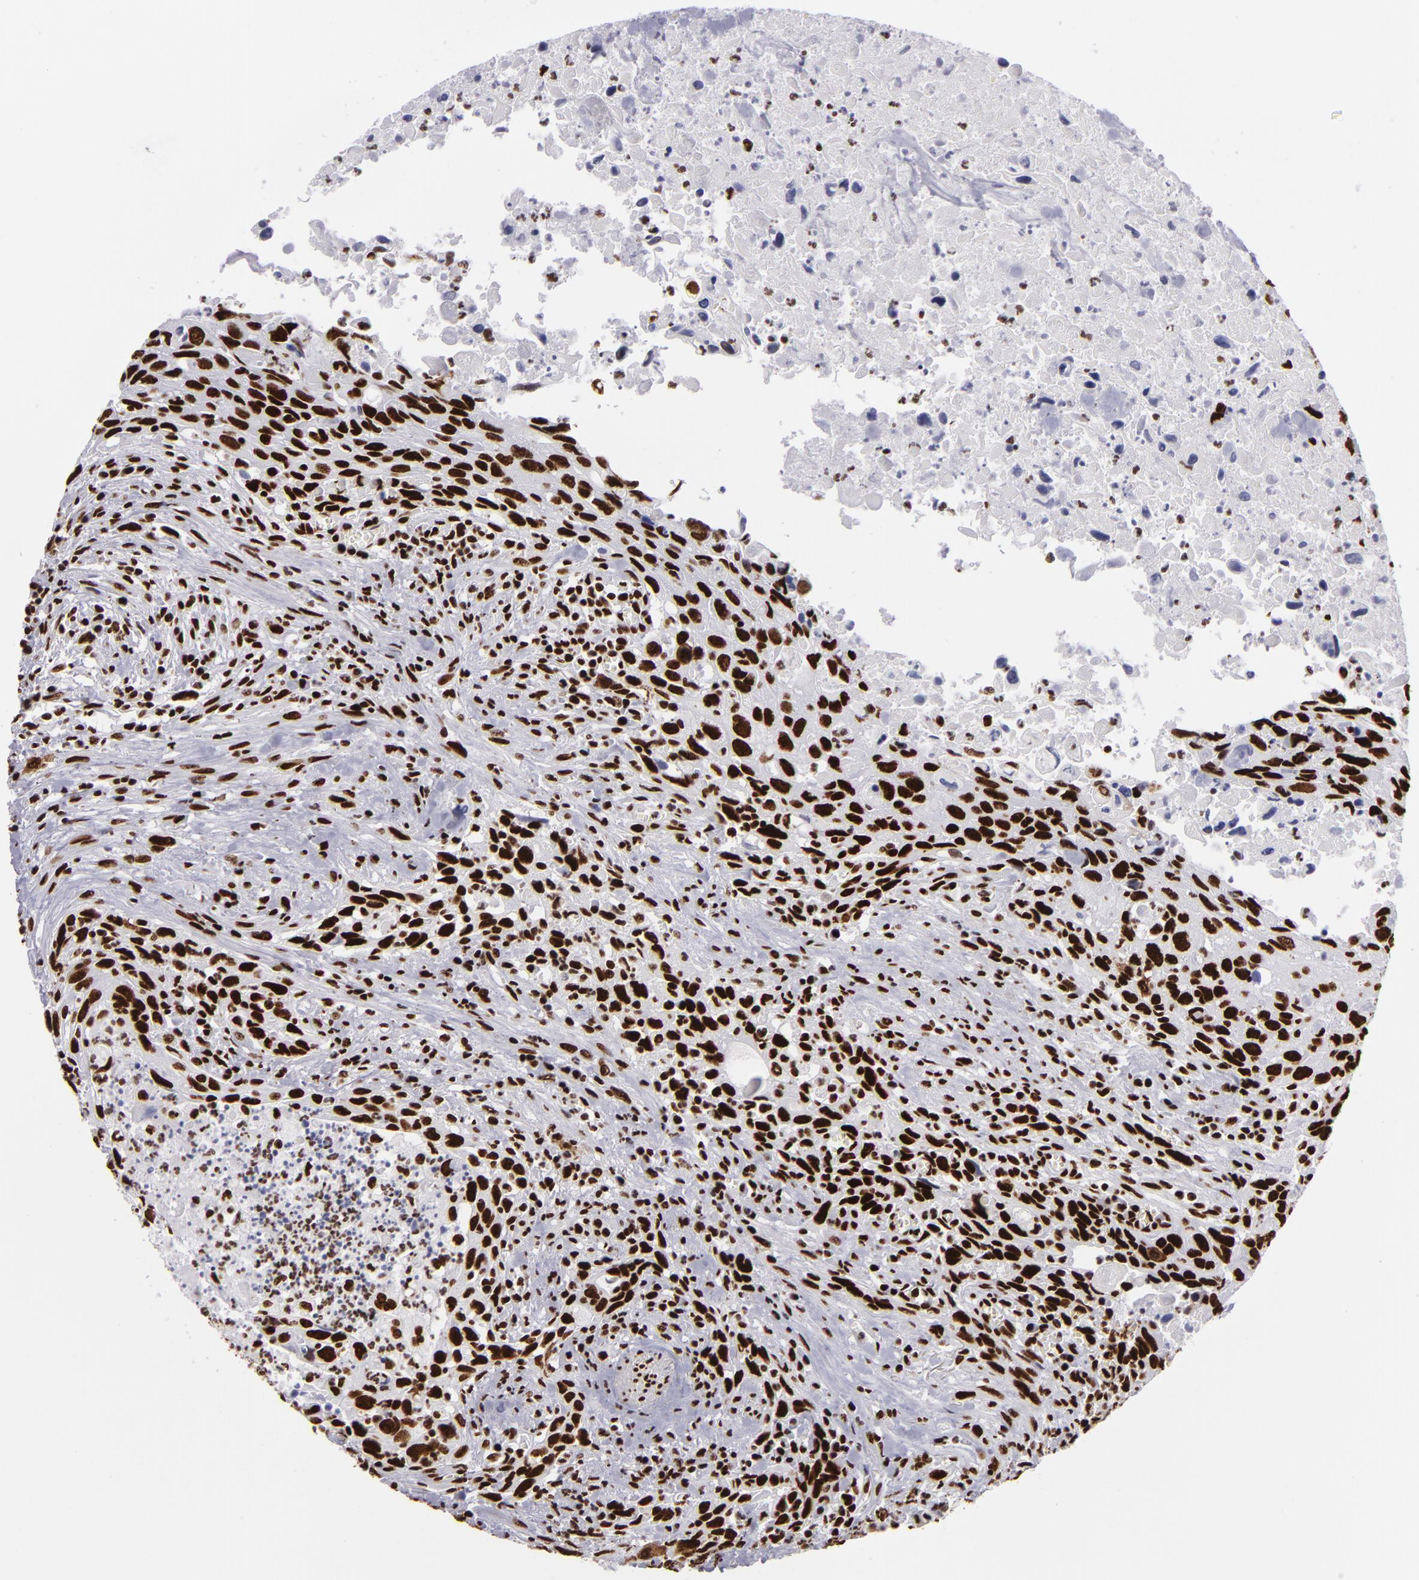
{"staining": {"intensity": "strong", "quantity": ">75%", "location": "nuclear"}, "tissue": "urothelial cancer", "cell_type": "Tumor cells", "image_type": "cancer", "snomed": [{"axis": "morphology", "description": "Urothelial carcinoma, High grade"}, {"axis": "topography", "description": "Urinary bladder"}], "caption": "Urothelial carcinoma (high-grade) stained with a protein marker displays strong staining in tumor cells.", "gene": "SAFB", "patient": {"sex": "male", "age": 71}}